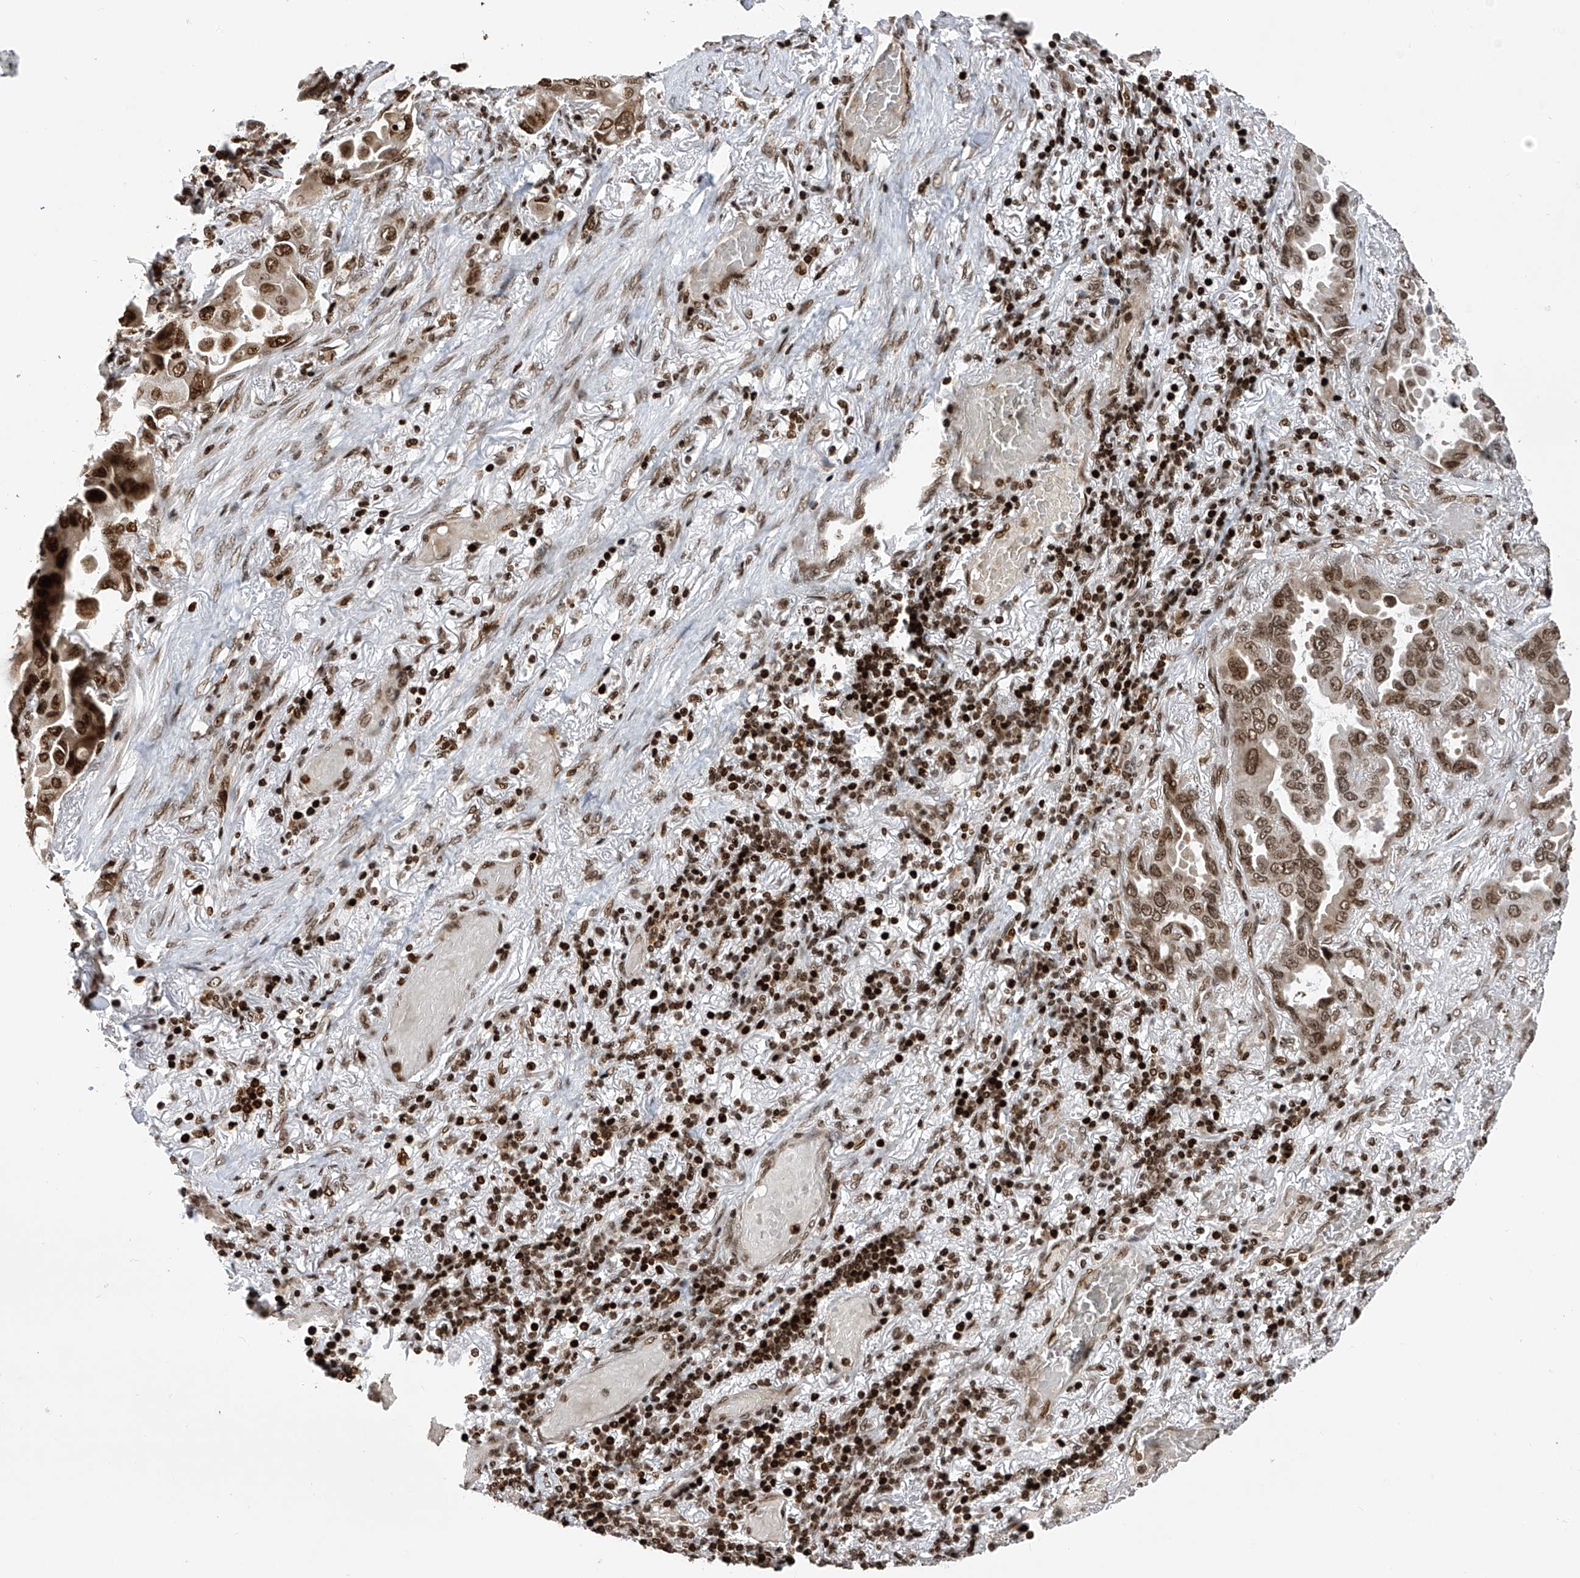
{"staining": {"intensity": "strong", "quantity": ">75%", "location": "nuclear"}, "tissue": "lung cancer", "cell_type": "Tumor cells", "image_type": "cancer", "snomed": [{"axis": "morphology", "description": "Adenocarcinoma, NOS"}, {"axis": "topography", "description": "Lung"}], "caption": "Human lung cancer stained for a protein (brown) displays strong nuclear positive staining in about >75% of tumor cells.", "gene": "PAK1IP1", "patient": {"sex": "male", "age": 64}}